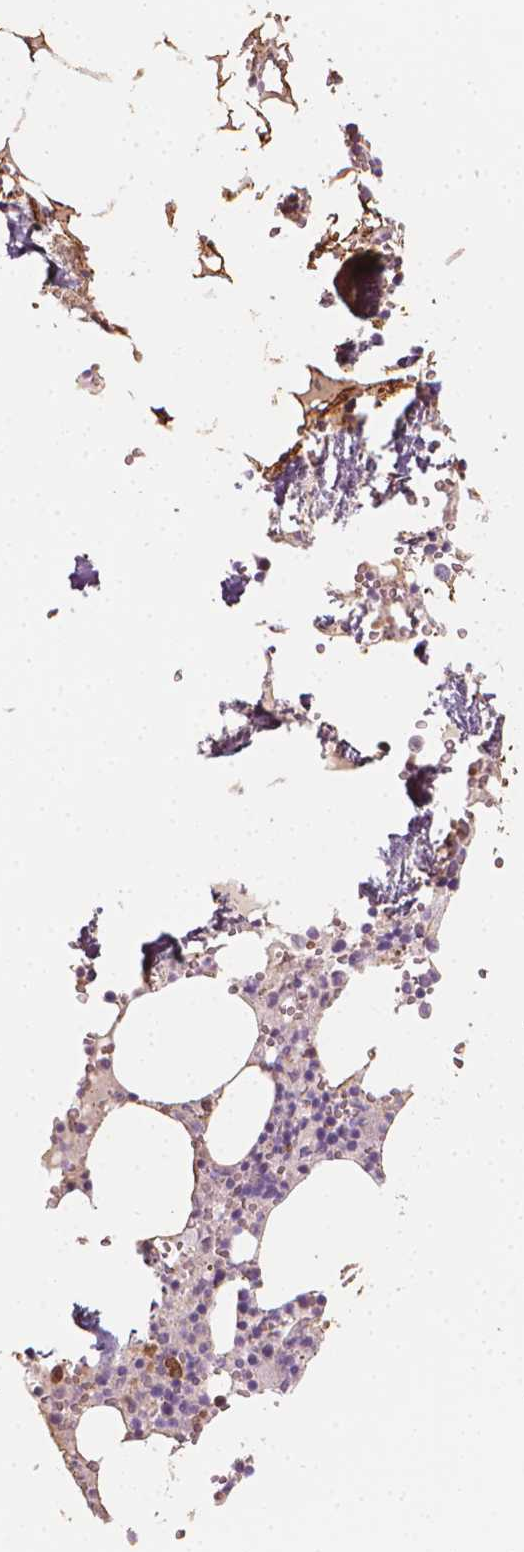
{"staining": {"intensity": "negative", "quantity": "none", "location": "none"}, "tissue": "bone marrow", "cell_type": "Hematopoietic cells", "image_type": "normal", "snomed": [{"axis": "morphology", "description": "Normal tissue, NOS"}, {"axis": "topography", "description": "Bone marrow"}], "caption": "Hematopoietic cells show no significant protein positivity in benign bone marrow. The staining was performed using DAB to visualize the protein expression in brown, while the nuclei were stained in blue with hematoxylin (Magnification: 20x).", "gene": "CES1", "patient": {"sex": "male", "age": 54}}